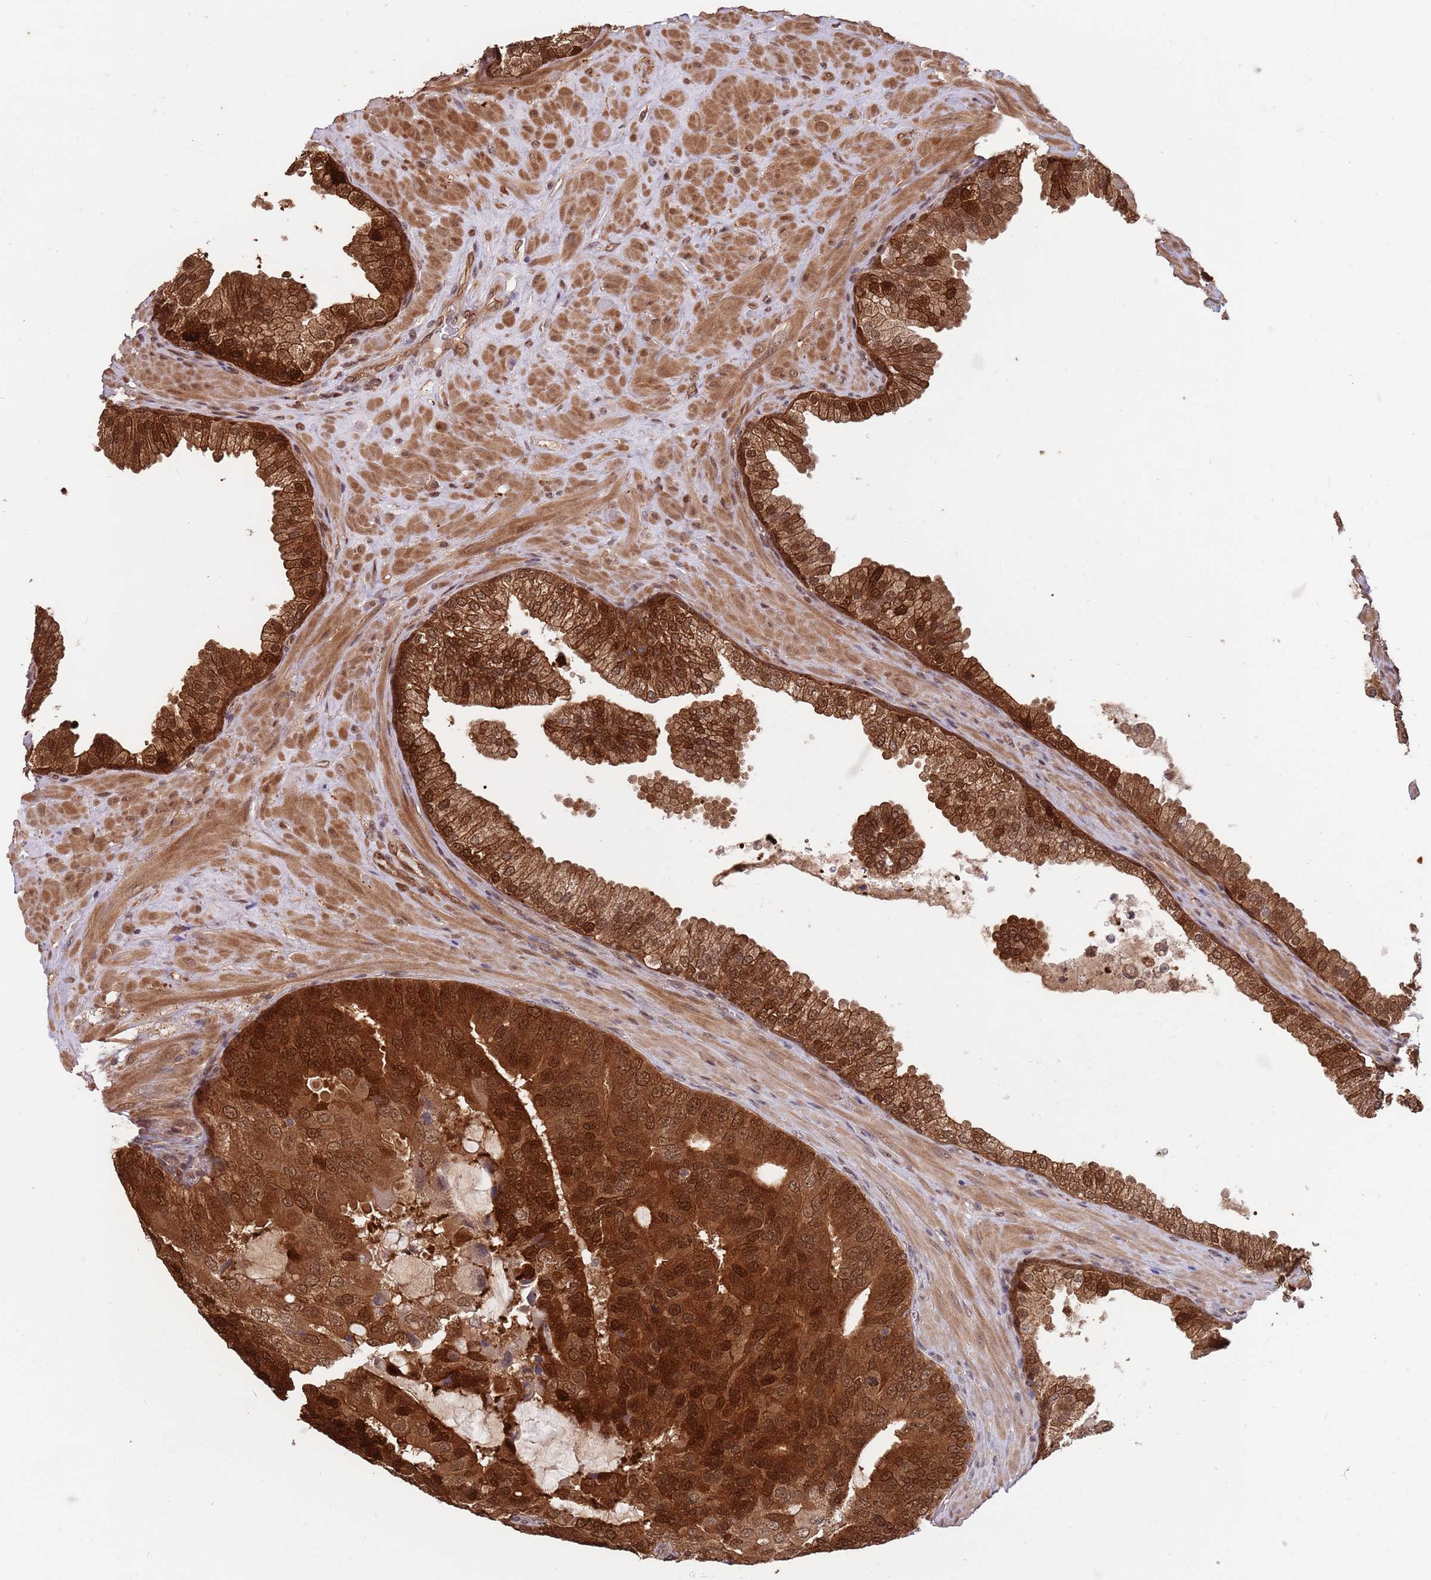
{"staining": {"intensity": "strong", "quantity": ">75%", "location": "cytoplasmic/membranous,nuclear"}, "tissue": "prostate cancer", "cell_type": "Tumor cells", "image_type": "cancer", "snomed": [{"axis": "morphology", "description": "Adenocarcinoma, High grade"}, {"axis": "topography", "description": "Prostate"}], "caption": "Strong cytoplasmic/membranous and nuclear staining is appreciated in approximately >75% of tumor cells in prostate cancer (high-grade adenocarcinoma).", "gene": "SALL1", "patient": {"sex": "male", "age": 55}}